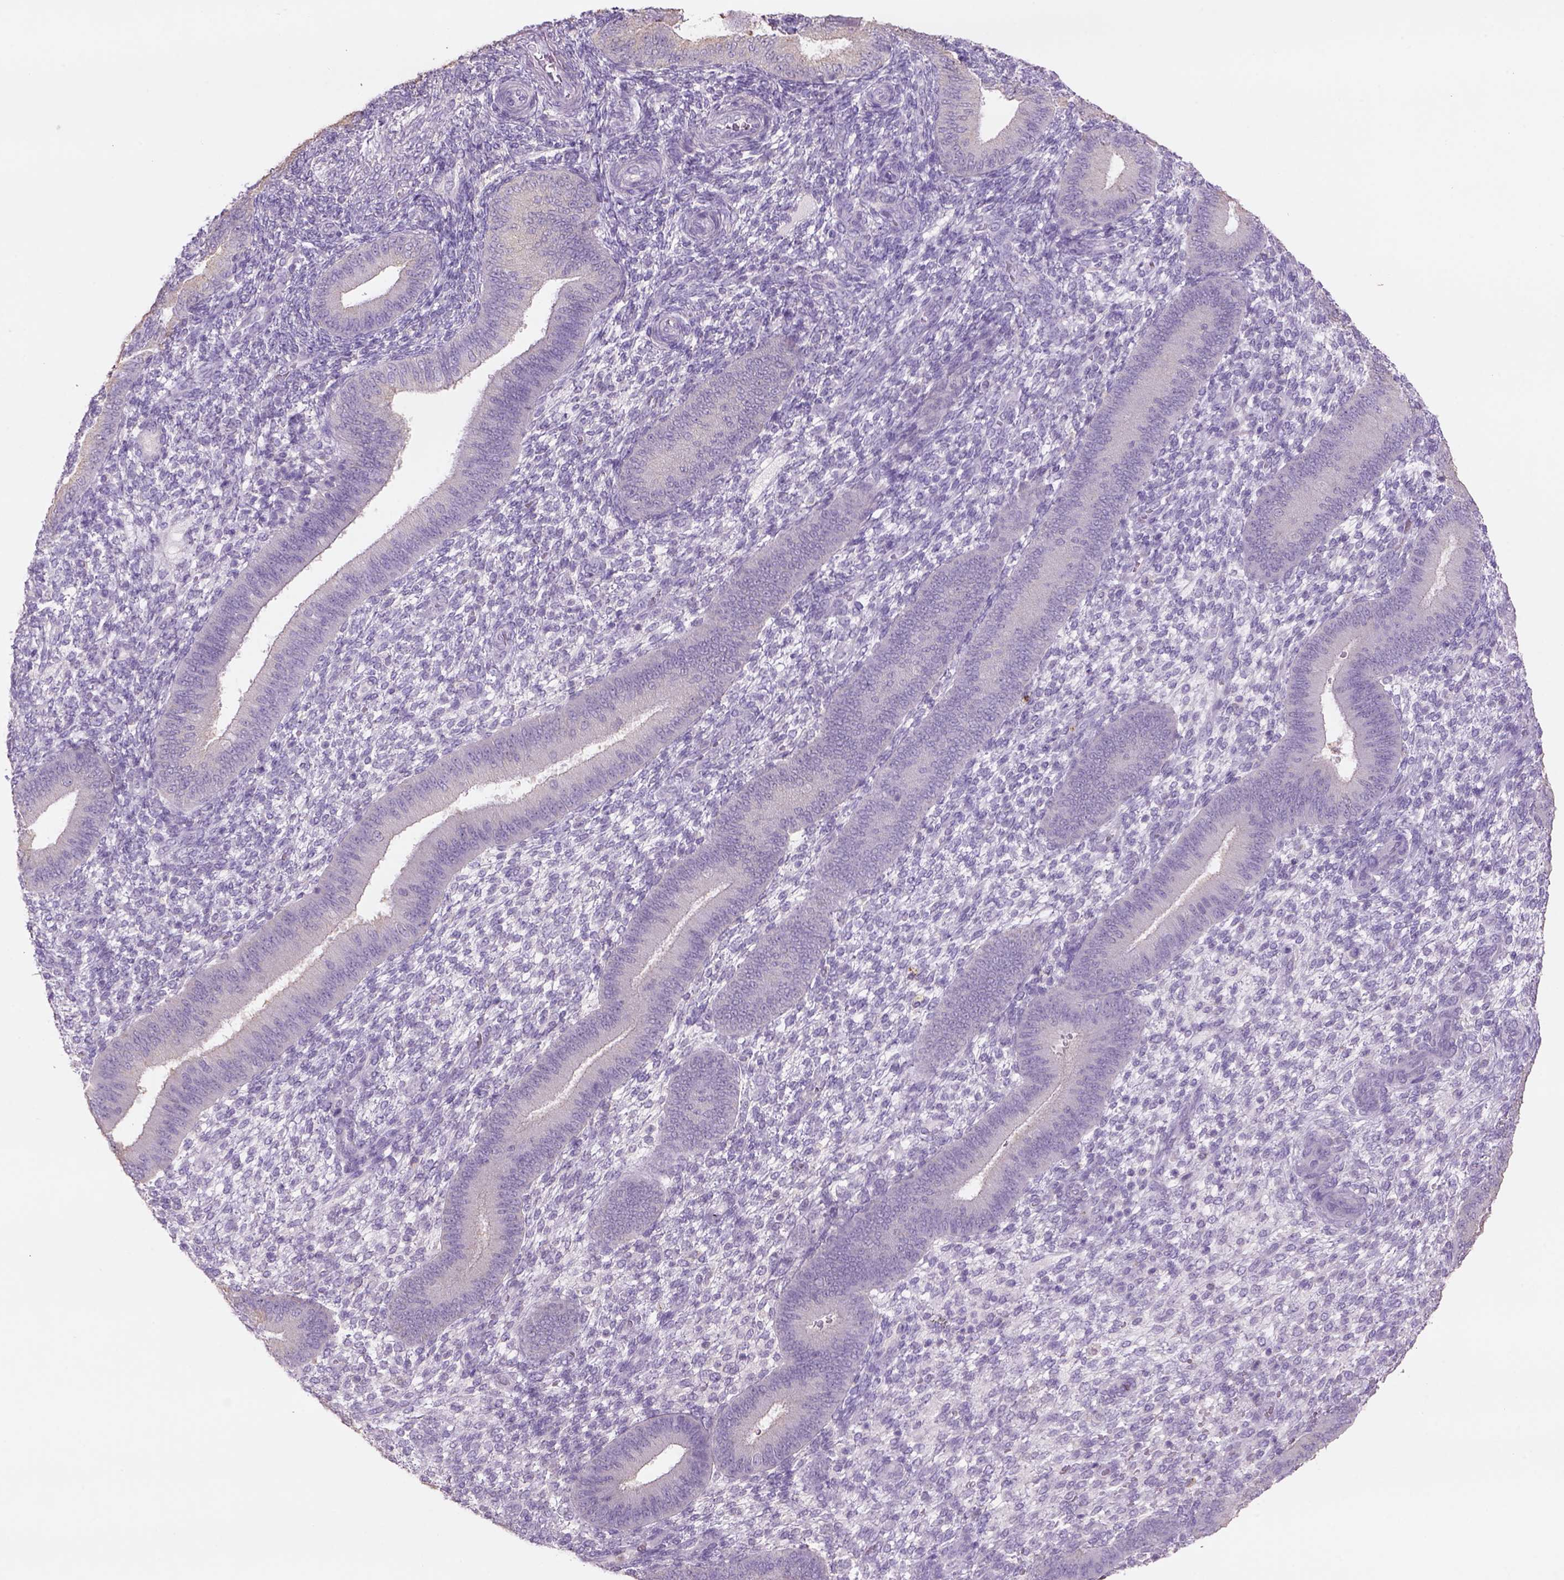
{"staining": {"intensity": "negative", "quantity": "none", "location": "none"}, "tissue": "endometrium", "cell_type": "Cells in endometrial stroma", "image_type": "normal", "snomed": [{"axis": "morphology", "description": "Normal tissue, NOS"}, {"axis": "topography", "description": "Endometrium"}], "caption": "This micrograph is of benign endometrium stained with IHC to label a protein in brown with the nuclei are counter-stained blue. There is no expression in cells in endometrial stroma.", "gene": "NAALAD2", "patient": {"sex": "female", "age": 39}}